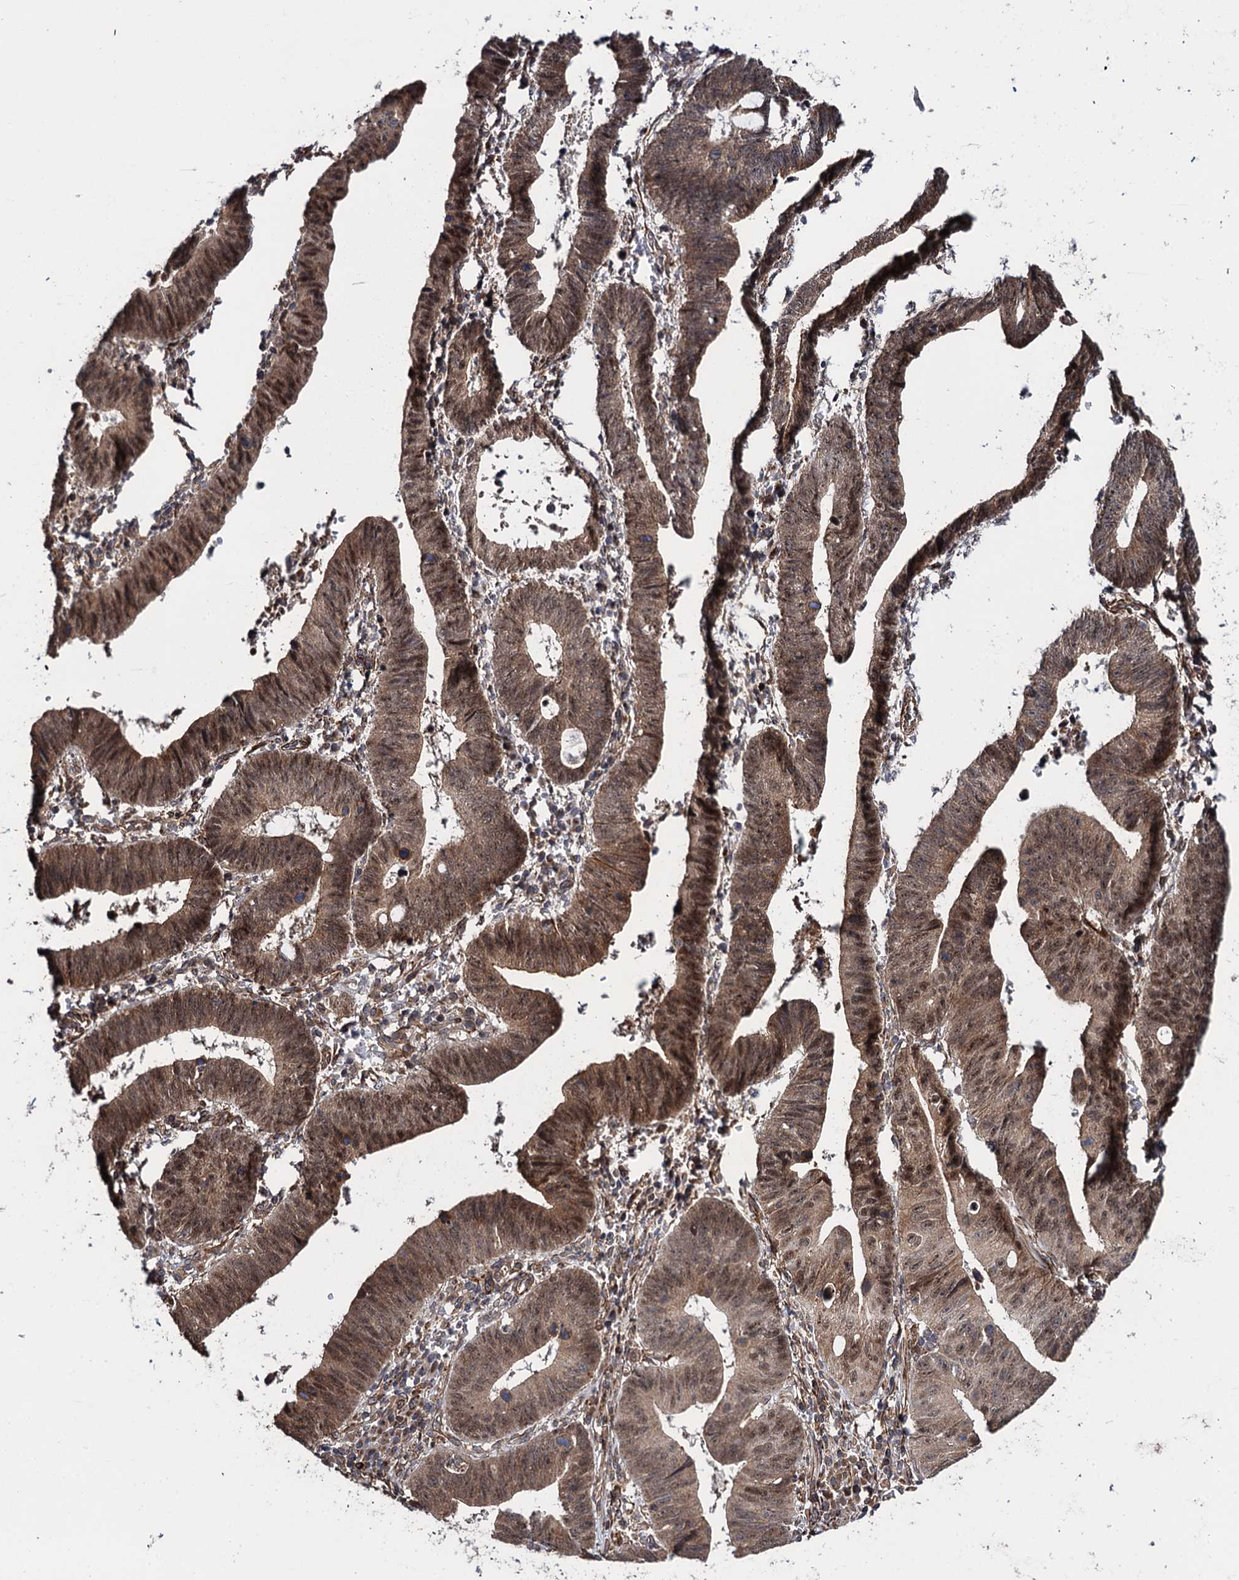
{"staining": {"intensity": "moderate", "quantity": ">75%", "location": "cytoplasmic/membranous,nuclear"}, "tissue": "stomach cancer", "cell_type": "Tumor cells", "image_type": "cancer", "snomed": [{"axis": "morphology", "description": "Adenocarcinoma, NOS"}, {"axis": "topography", "description": "Stomach"}], "caption": "Protein expression analysis of human stomach cancer (adenocarcinoma) reveals moderate cytoplasmic/membranous and nuclear expression in approximately >75% of tumor cells.", "gene": "FSIP1", "patient": {"sex": "male", "age": 59}}